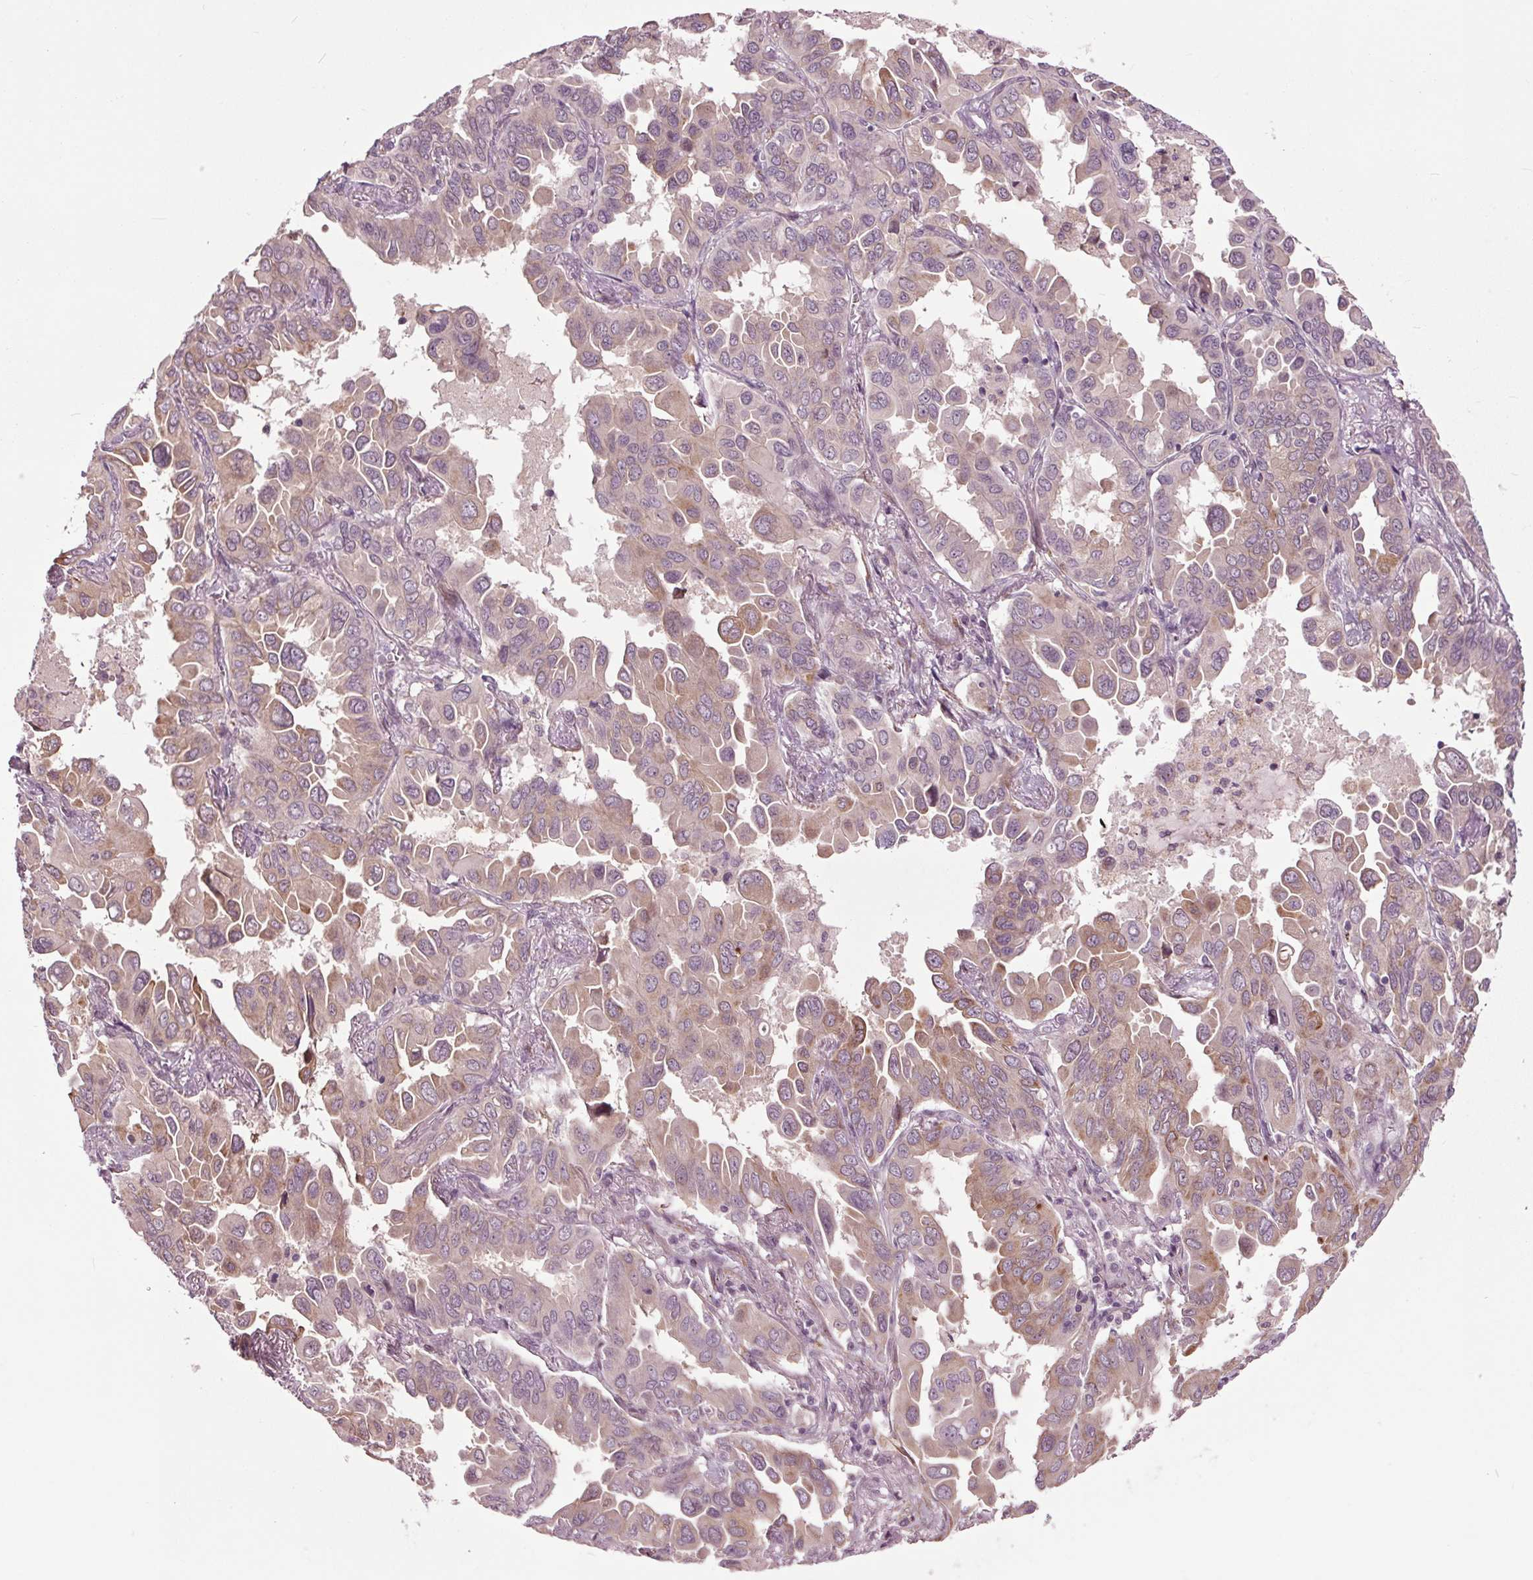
{"staining": {"intensity": "weak", "quantity": "25%-75%", "location": "cytoplasmic/membranous"}, "tissue": "lung cancer", "cell_type": "Tumor cells", "image_type": "cancer", "snomed": [{"axis": "morphology", "description": "Adenocarcinoma, NOS"}, {"axis": "topography", "description": "Lung"}], "caption": "The micrograph shows immunohistochemical staining of lung cancer (adenocarcinoma). There is weak cytoplasmic/membranous positivity is seen in about 25%-75% of tumor cells. Using DAB (brown) and hematoxylin (blue) stains, captured at high magnification using brightfield microscopy.", "gene": "HAUS5", "patient": {"sex": "male", "age": 64}}